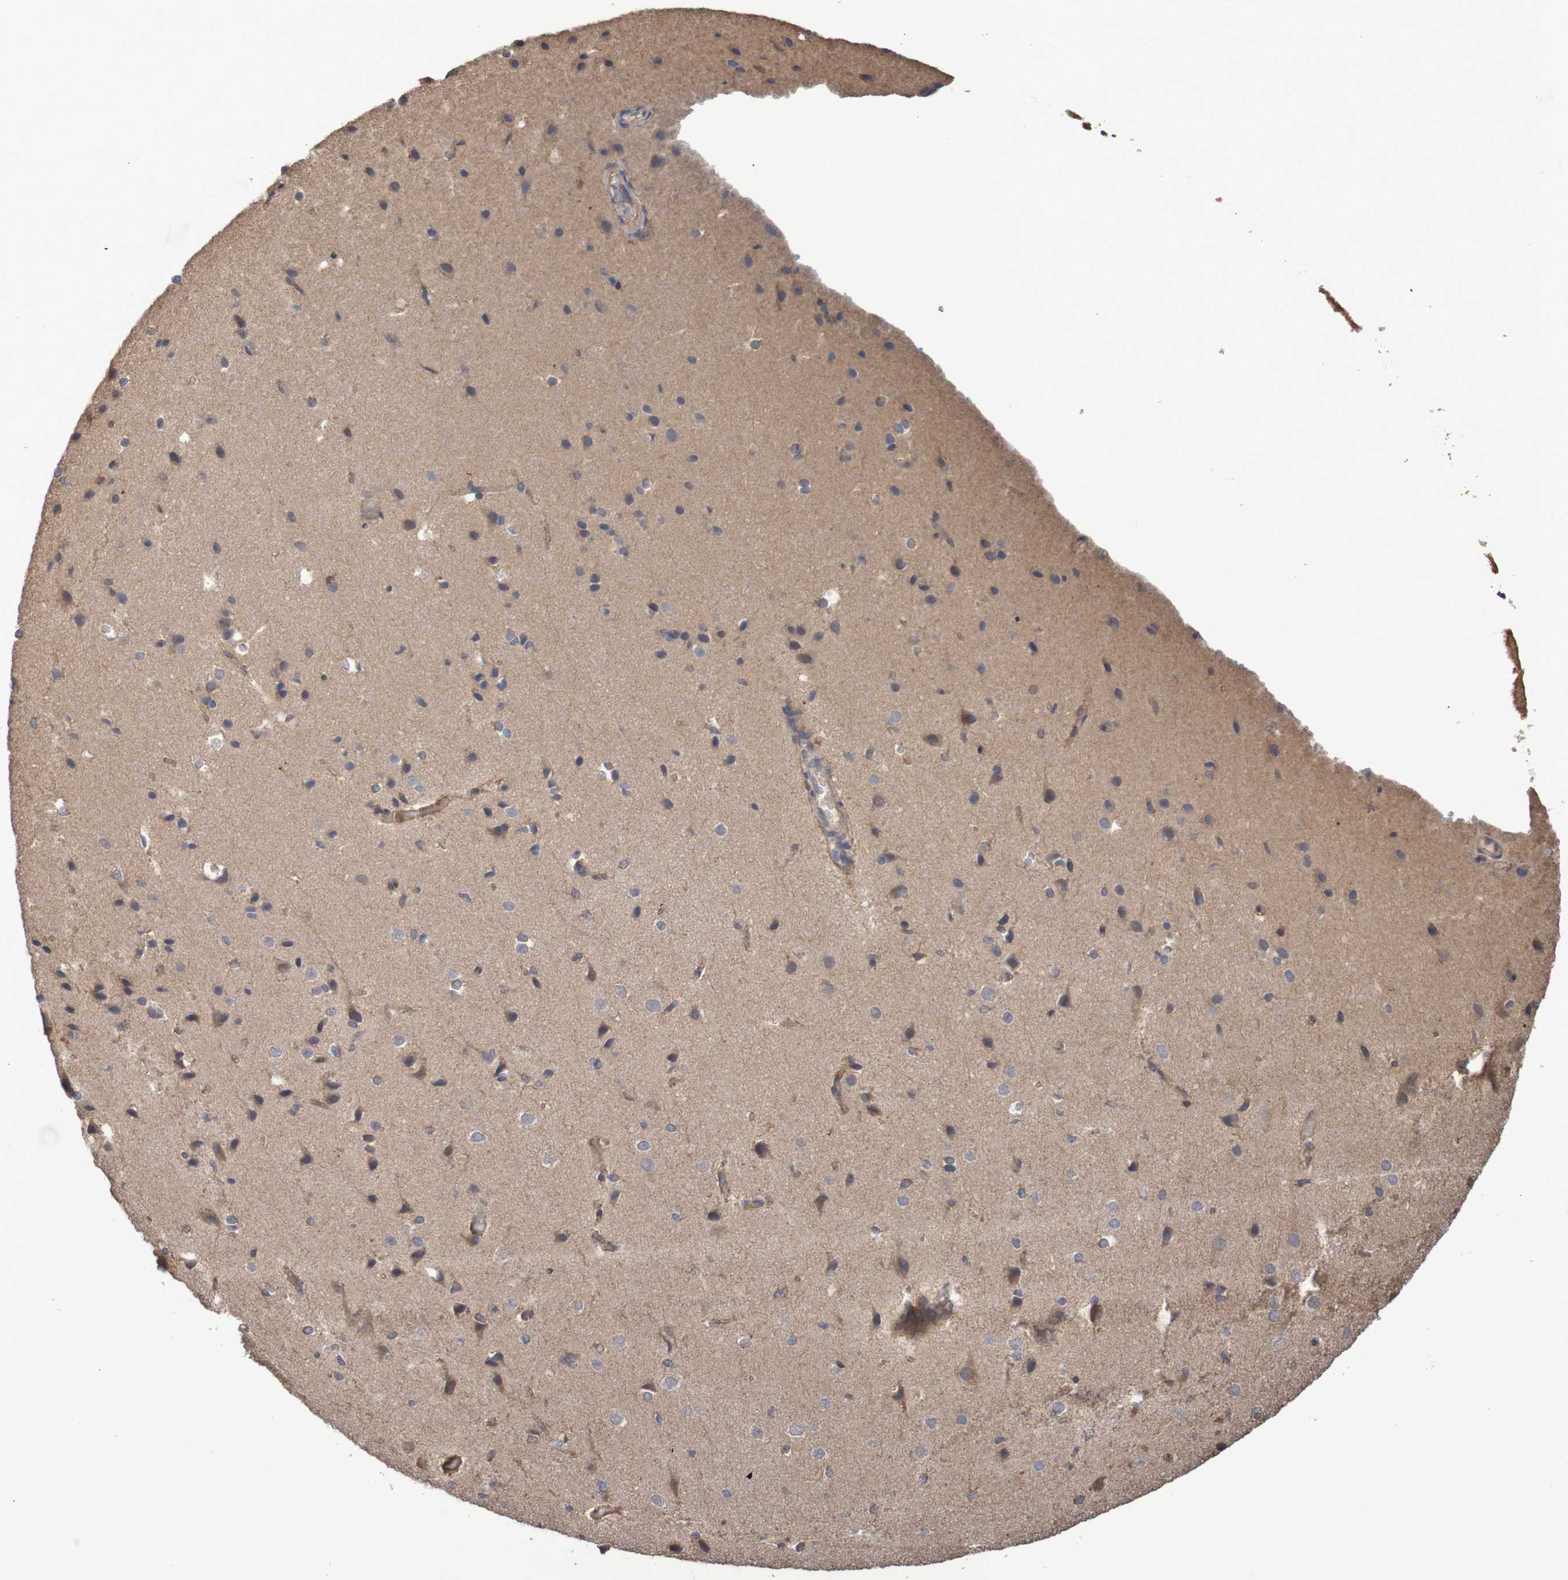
{"staining": {"intensity": "weak", "quantity": "25%-75%", "location": "cytoplasmic/membranous"}, "tissue": "cerebral cortex", "cell_type": "Endothelial cells", "image_type": "normal", "snomed": [{"axis": "morphology", "description": "Normal tissue, NOS"}, {"axis": "morphology", "description": "Developmental malformation"}, {"axis": "topography", "description": "Cerebral cortex"}], "caption": "Immunohistochemistry image of normal human cerebral cortex stained for a protein (brown), which displays low levels of weak cytoplasmic/membranous positivity in about 25%-75% of endothelial cells.", "gene": "PHYH", "patient": {"sex": "female", "age": 30}}